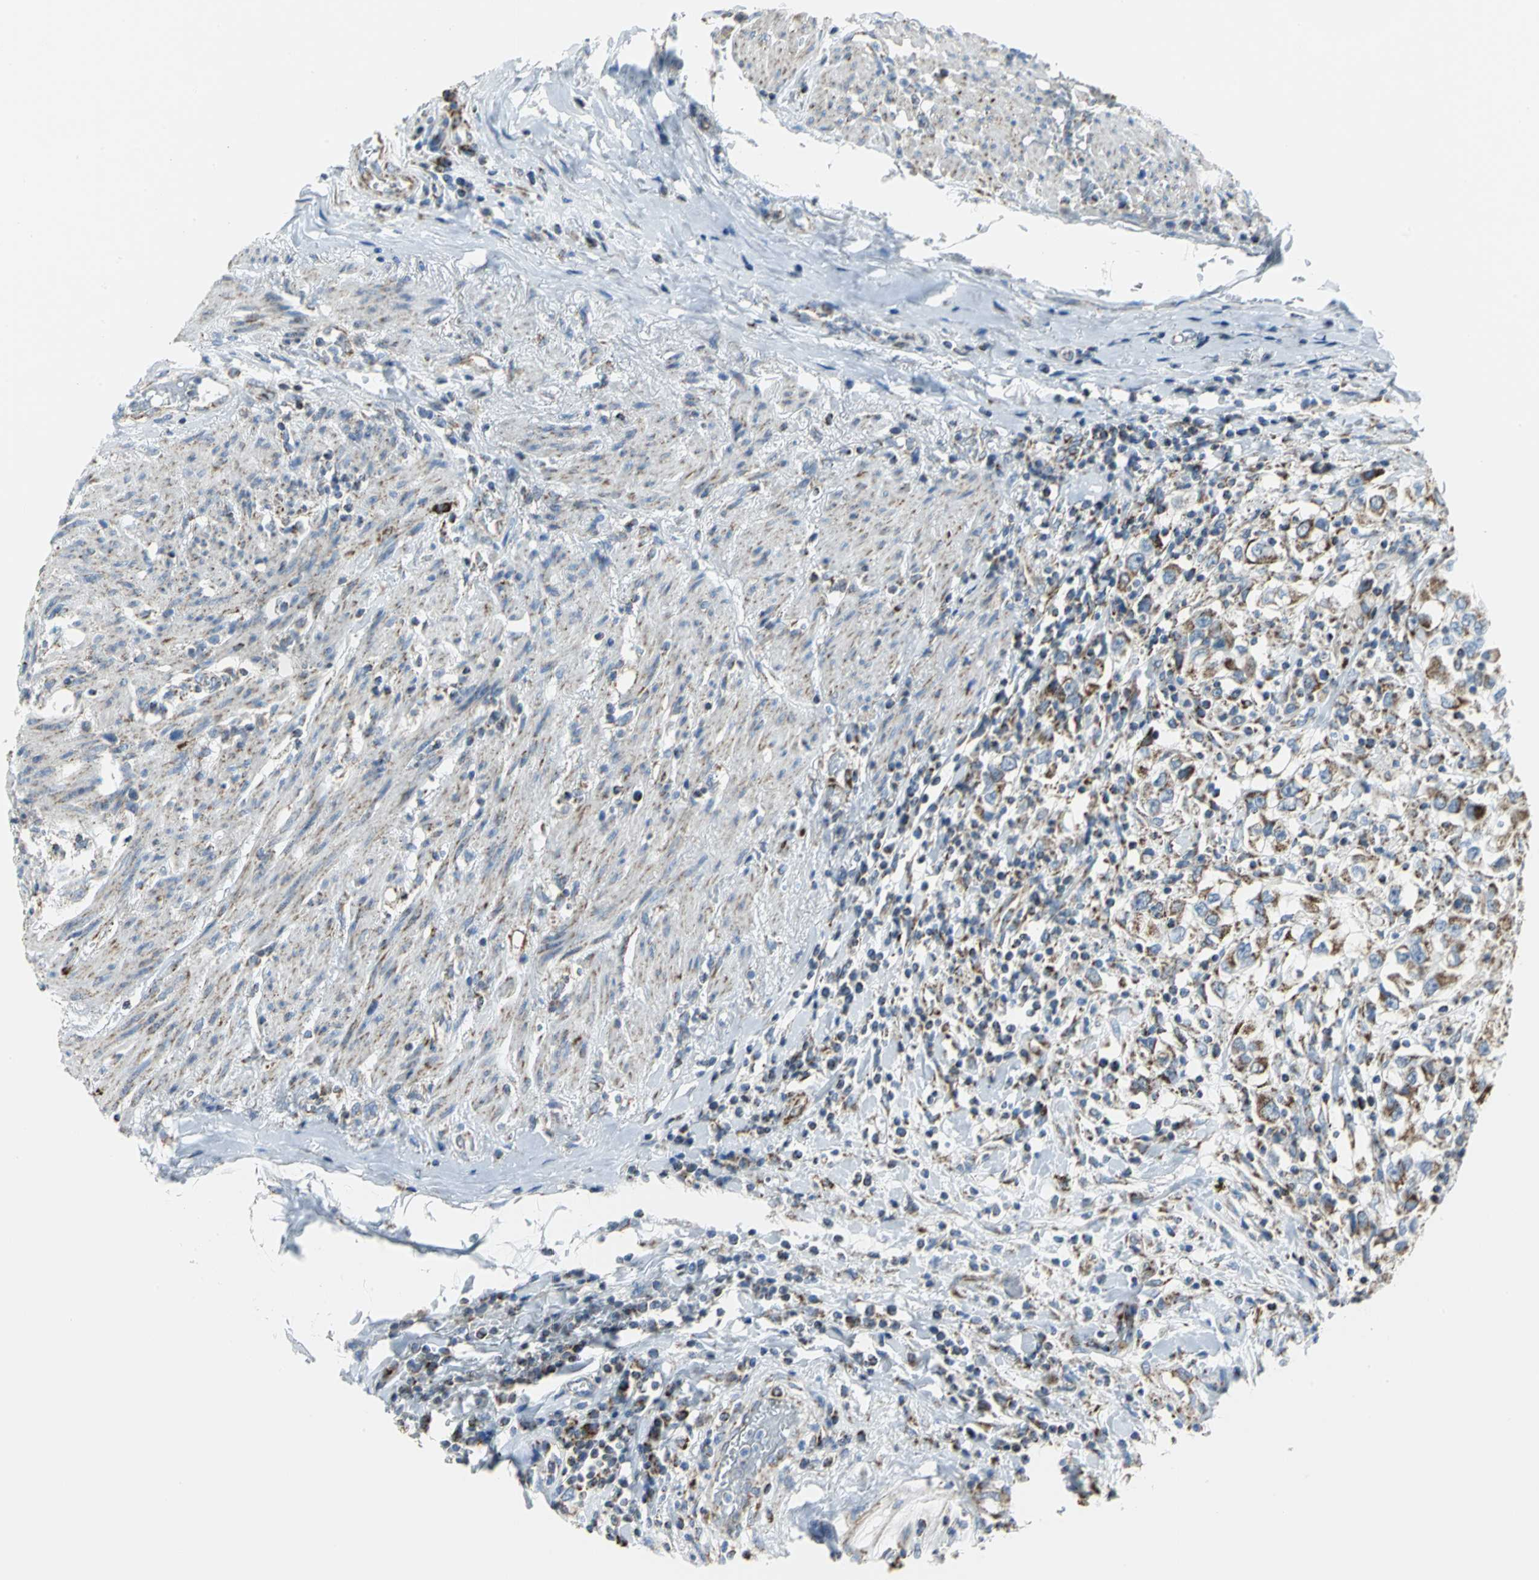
{"staining": {"intensity": "moderate", "quantity": "25%-75%", "location": "cytoplasmic/membranous"}, "tissue": "urothelial cancer", "cell_type": "Tumor cells", "image_type": "cancer", "snomed": [{"axis": "morphology", "description": "Urothelial carcinoma, High grade"}, {"axis": "topography", "description": "Urinary bladder"}], "caption": "Protein expression analysis of urothelial carcinoma (high-grade) demonstrates moderate cytoplasmic/membranous expression in about 25%-75% of tumor cells.", "gene": "NTRK1", "patient": {"sex": "female", "age": 80}}